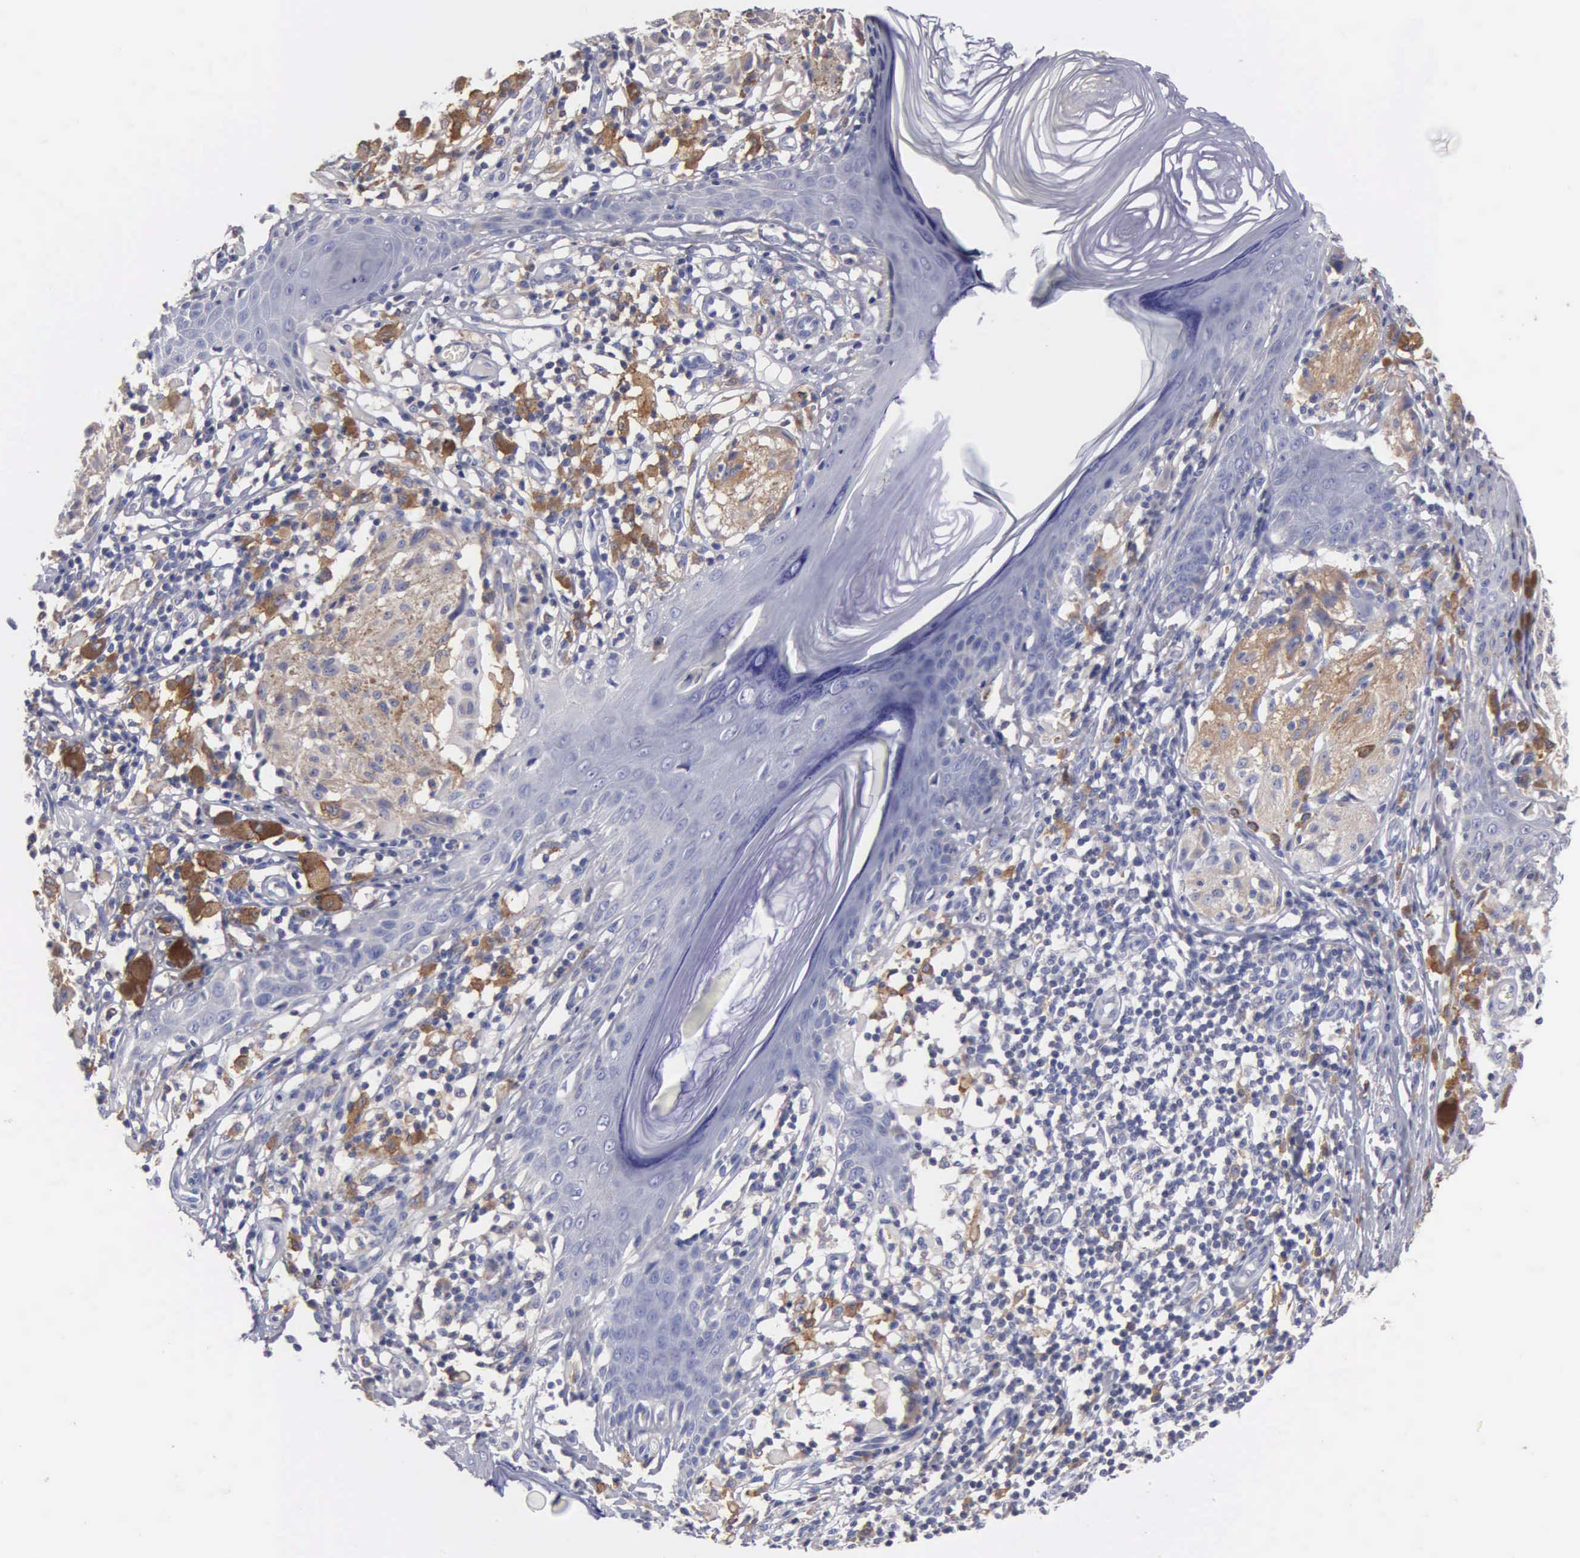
{"staining": {"intensity": "negative", "quantity": "none", "location": "none"}, "tissue": "melanoma", "cell_type": "Tumor cells", "image_type": "cancer", "snomed": [{"axis": "morphology", "description": "Malignant melanoma, NOS"}, {"axis": "topography", "description": "Skin"}], "caption": "Tumor cells show no significant positivity in melanoma.", "gene": "PTGS2", "patient": {"sex": "male", "age": 36}}